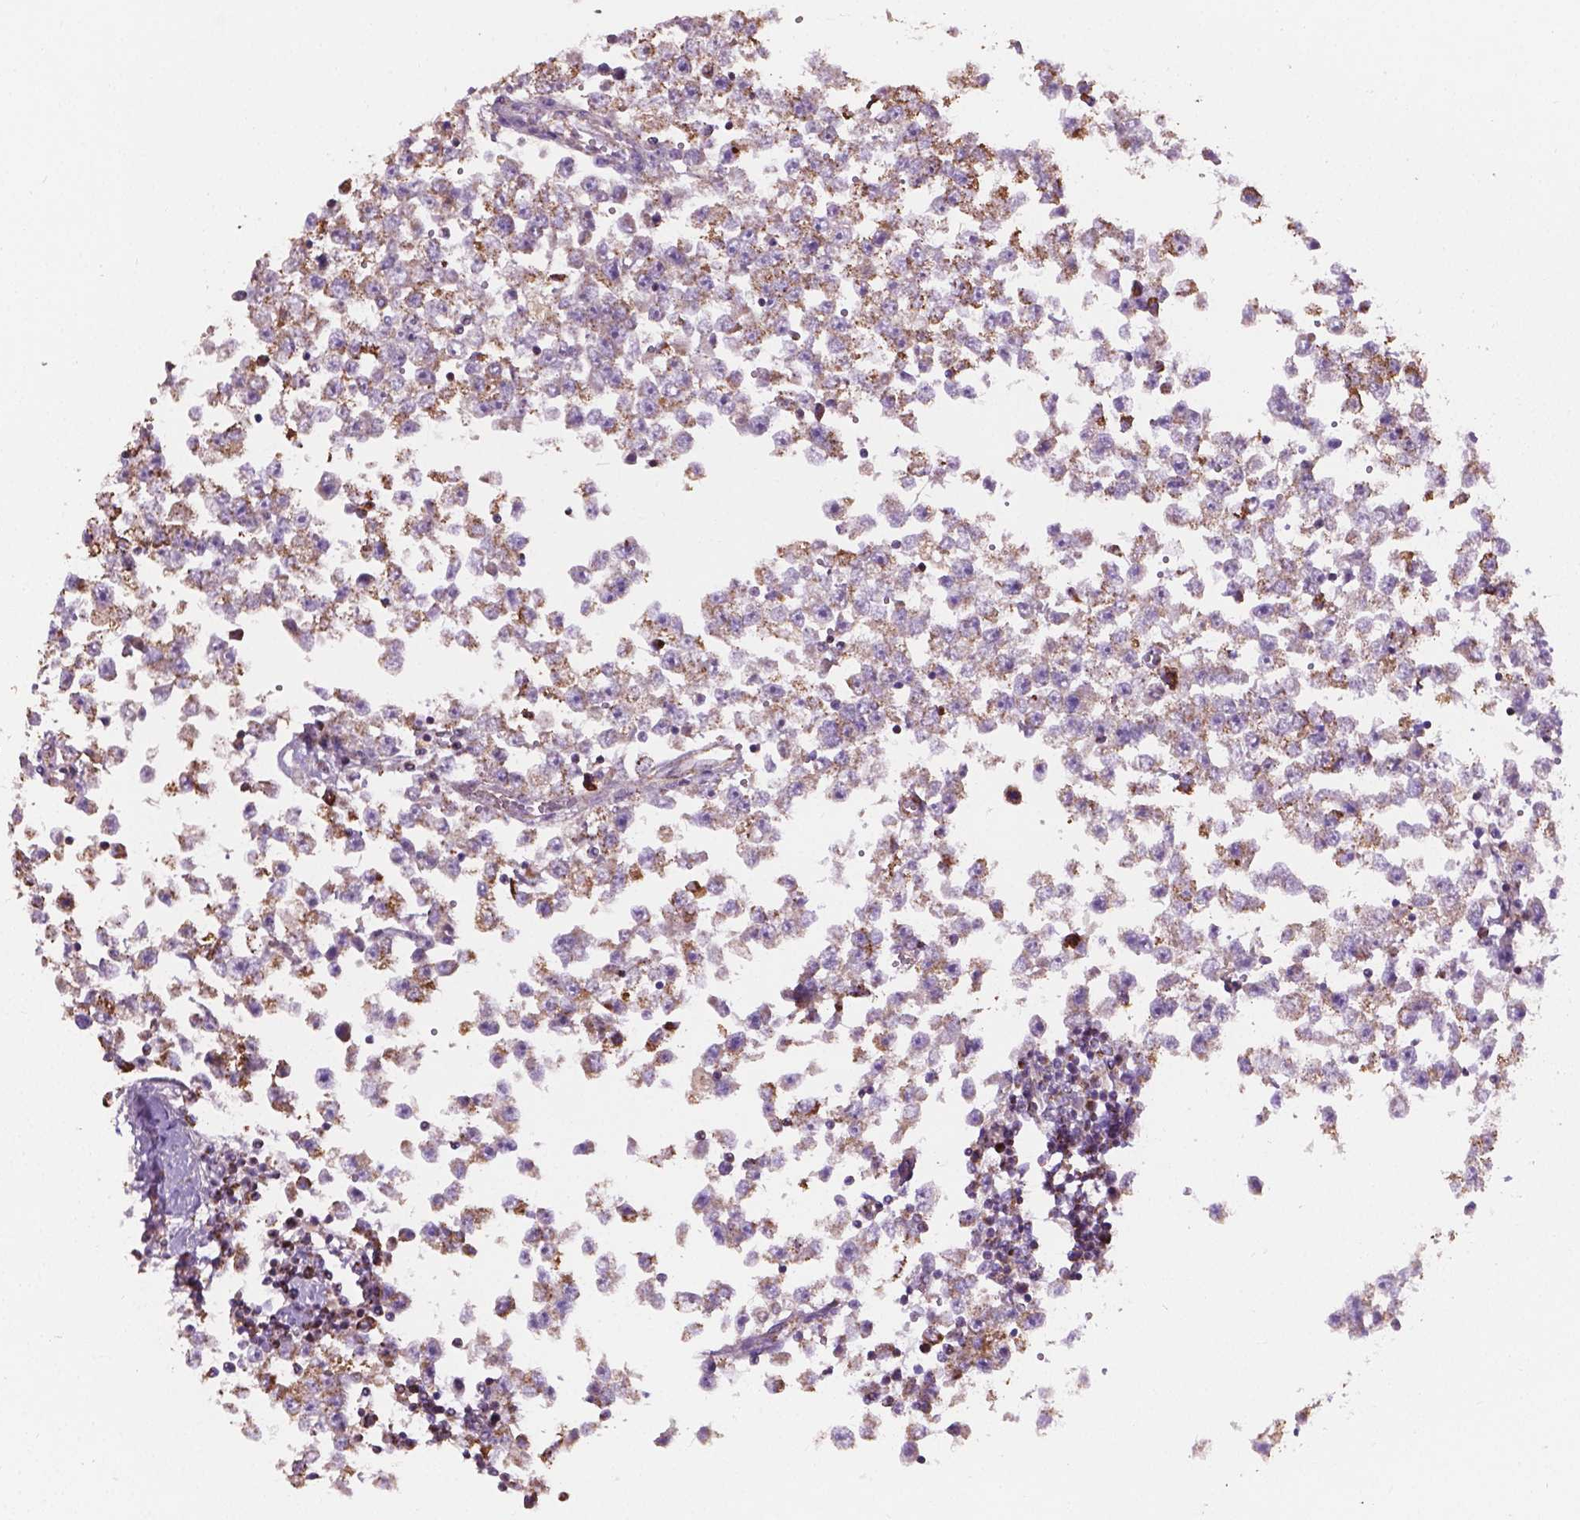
{"staining": {"intensity": "moderate", "quantity": ">75%", "location": "cytoplasmic/membranous"}, "tissue": "testis cancer", "cell_type": "Tumor cells", "image_type": "cancer", "snomed": [{"axis": "morphology", "description": "Seminoma, NOS"}, {"axis": "topography", "description": "Testis"}], "caption": "Testis cancer (seminoma) stained for a protein displays moderate cytoplasmic/membranous positivity in tumor cells.", "gene": "PIBF1", "patient": {"sex": "male", "age": 34}}